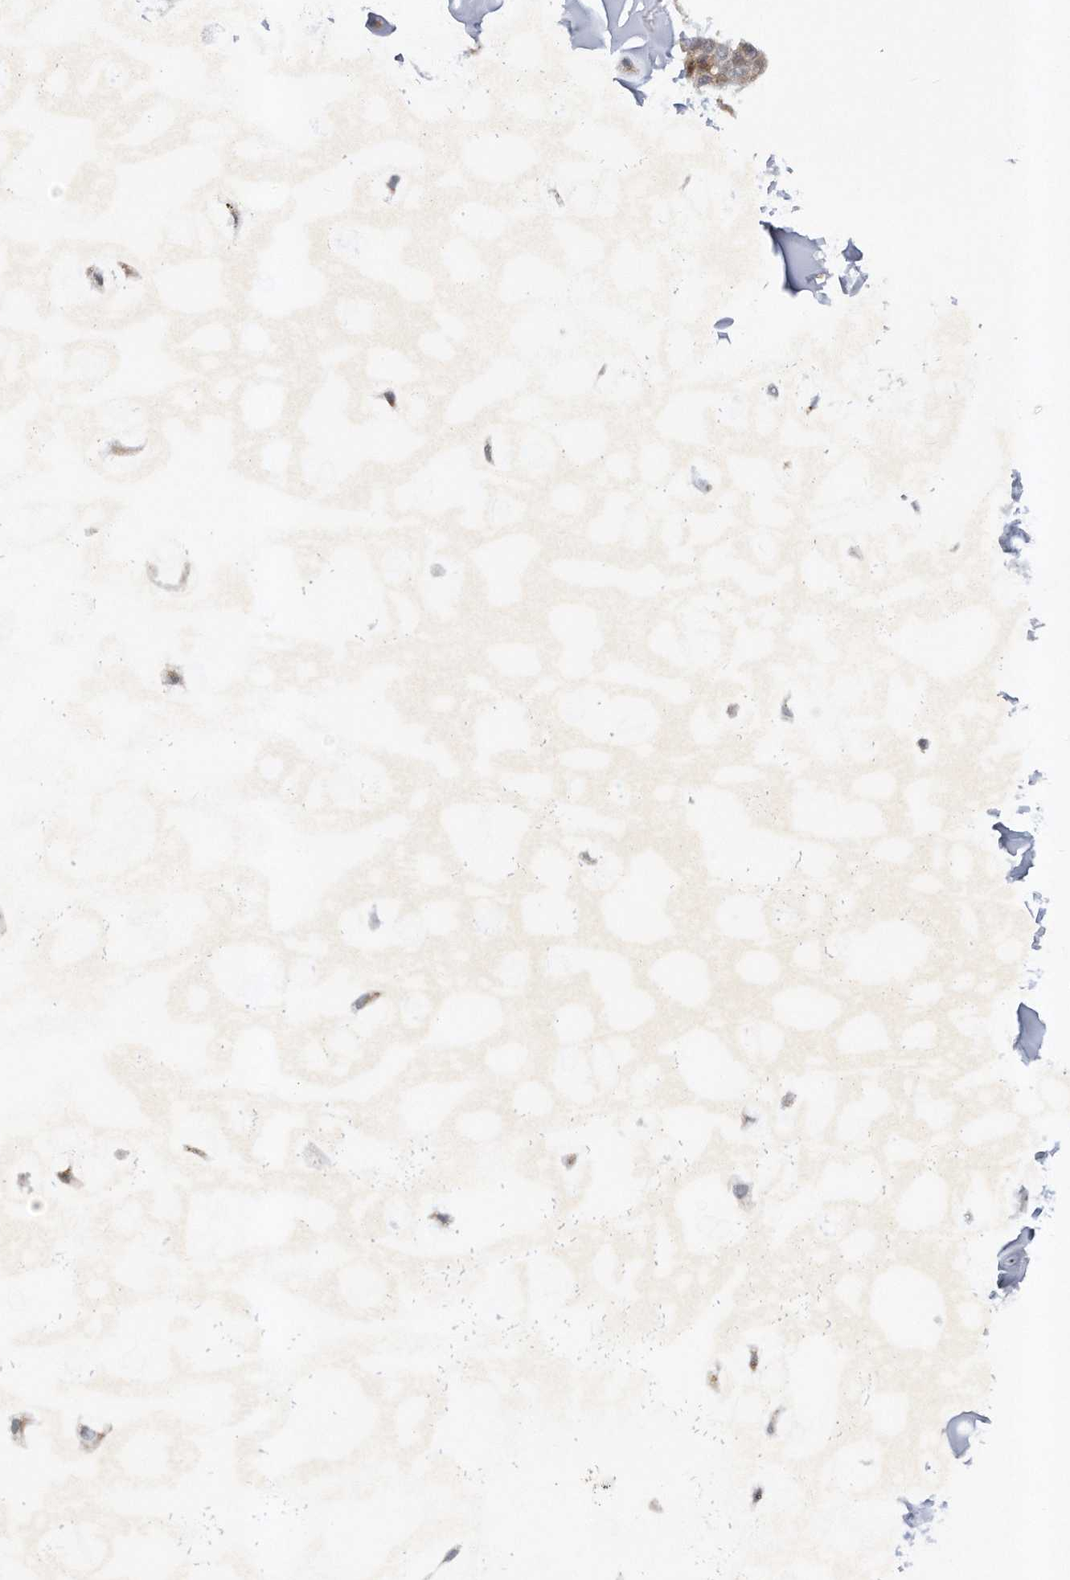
{"staining": {"intensity": "moderate", "quantity": "25%-75%", "location": "cytoplasmic/membranous"}, "tissue": "adipose tissue", "cell_type": "Adipocytes", "image_type": "normal", "snomed": [{"axis": "morphology", "description": "Normal tissue, NOS"}, {"axis": "morphology", "description": "Basal cell carcinoma"}, {"axis": "topography", "description": "Cartilage tissue"}, {"axis": "topography", "description": "Nasopharynx"}, {"axis": "topography", "description": "Oral tissue"}], "caption": "Immunohistochemistry (IHC) photomicrograph of benign adipose tissue stained for a protein (brown), which displays medium levels of moderate cytoplasmic/membranous positivity in approximately 25%-75% of adipocytes.", "gene": "PGBD2", "patient": {"sex": "female", "age": 77}}